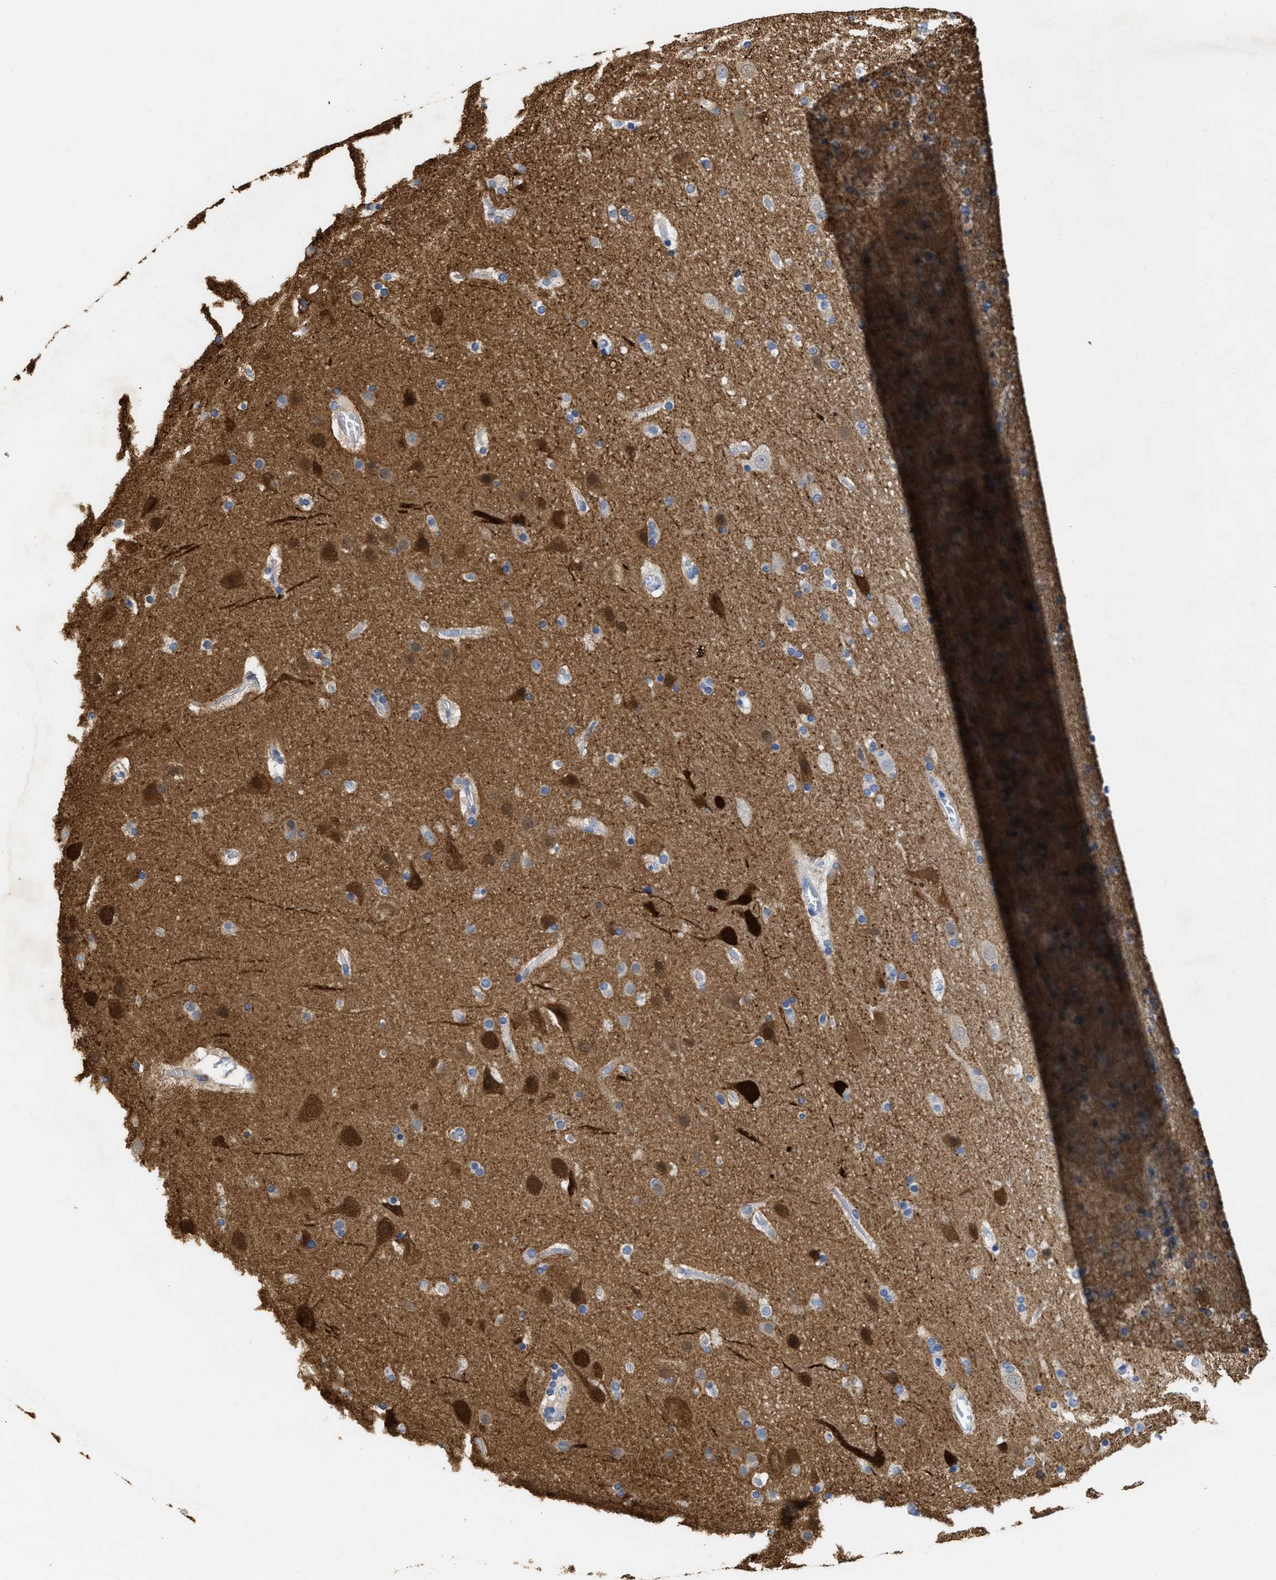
{"staining": {"intensity": "negative", "quantity": "none", "location": "none"}, "tissue": "cerebral cortex", "cell_type": "Endothelial cells", "image_type": "normal", "snomed": [{"axis": "morphology", "description": "Normal tissue, NOS"}, {"axis": "topography", "description": "Cerebral cortex"}], "caption": "This is an immunohistochemistry (IHC) photomicrograph of normal cerebral cortex. There is no positivity in endothelial cells.", "gene": "CRYM", "patient": {"sex": "male", "age": 57}}